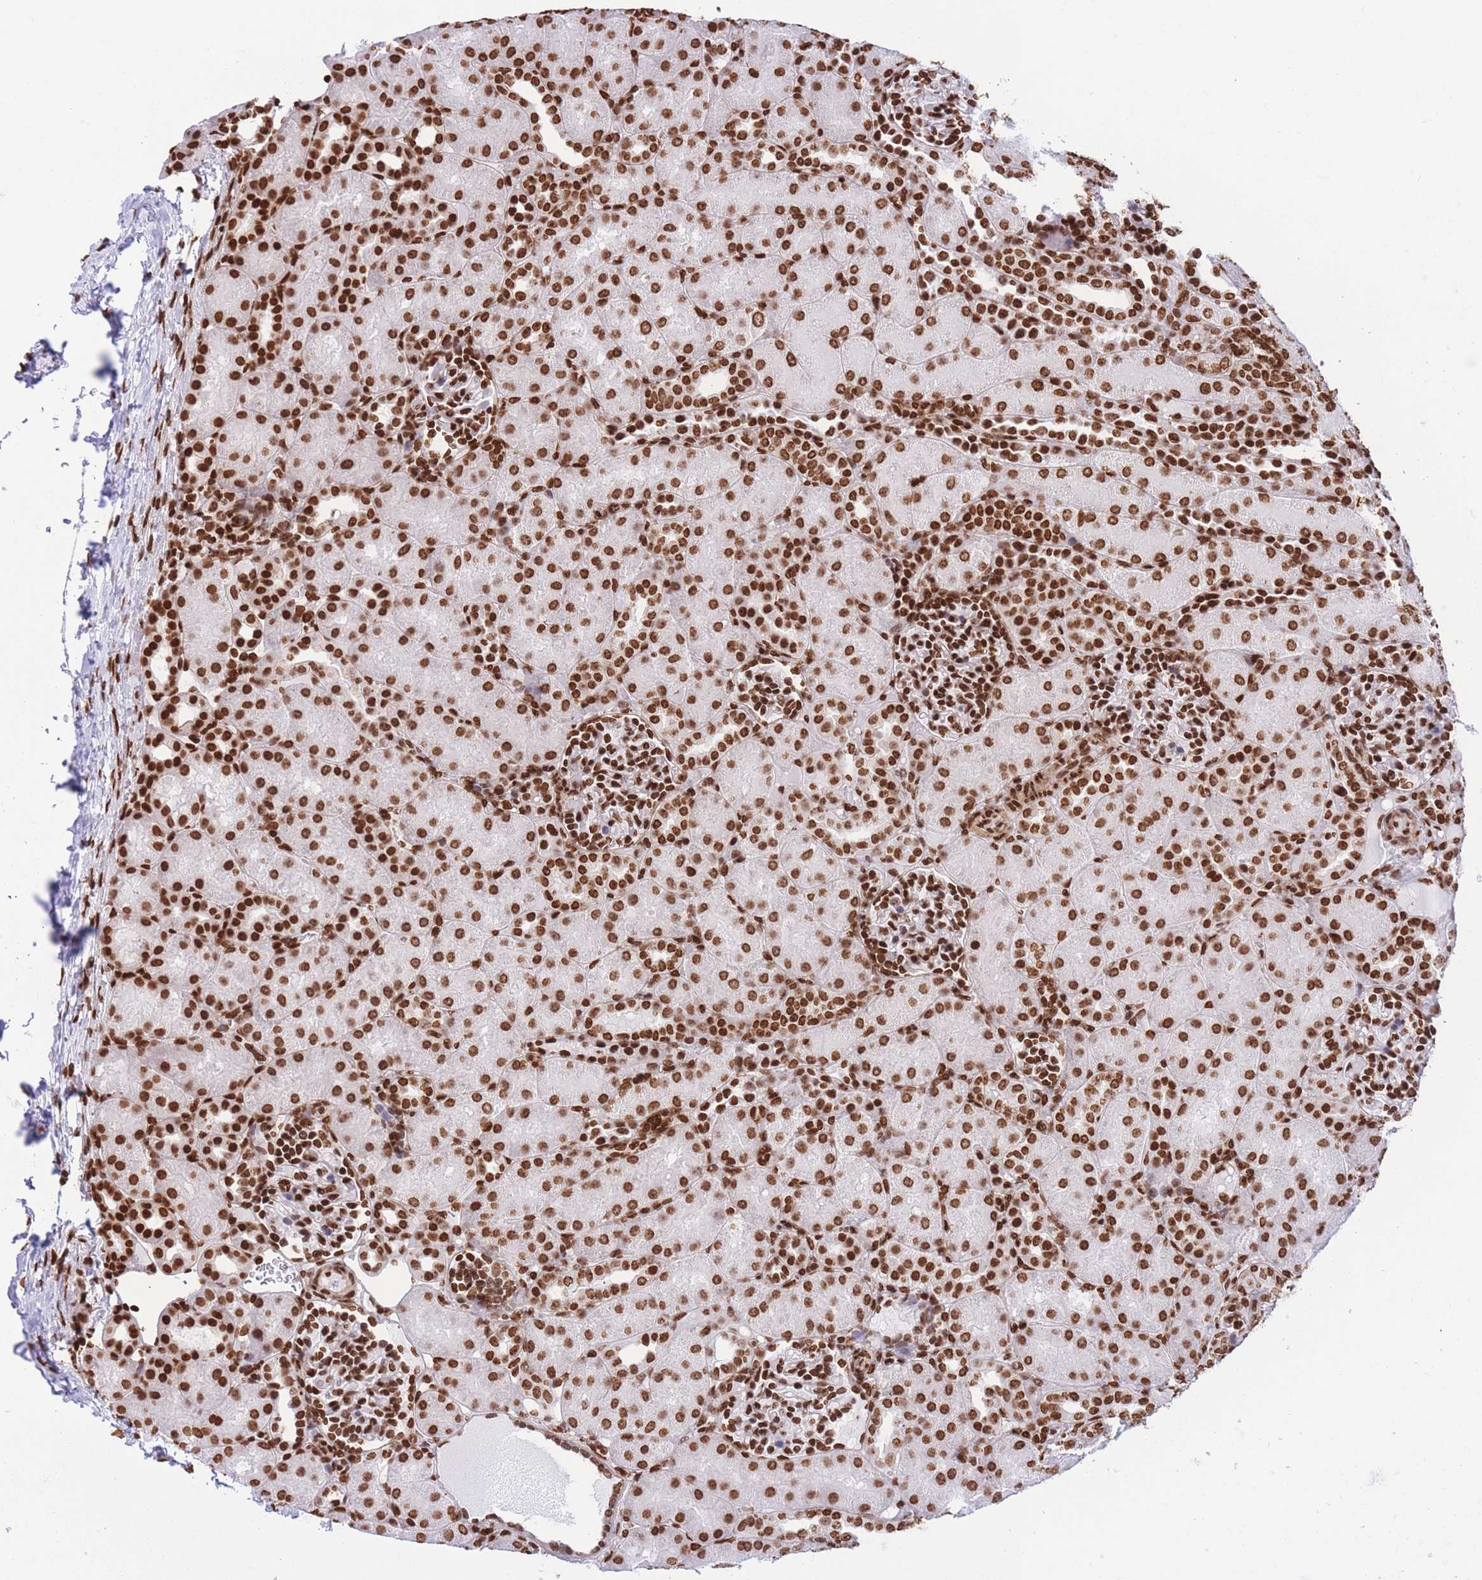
{"staining": {"intensity": "strong", "quantity": ">75%", "location": "nuclear"}, "tissue": "kidney", "cell_type": "Cells in glomeruli", "image_type": "normal", "snomed": [{"axis": "morphology", "description": "Normal tissue, NOS"}, {"axis": "topography", "description": "Kidney"}], "caption": "IHC micrograph of benign kidney: kidney stained using immunohistochemistry (IHC) exhibits high levels of strong protein expression localized specifically in the nuclear of cells in glomeruli, appearing as a nuclear brown color.", "gene": "H2BC10", "patient": {"sex": "male", "age": 1}}